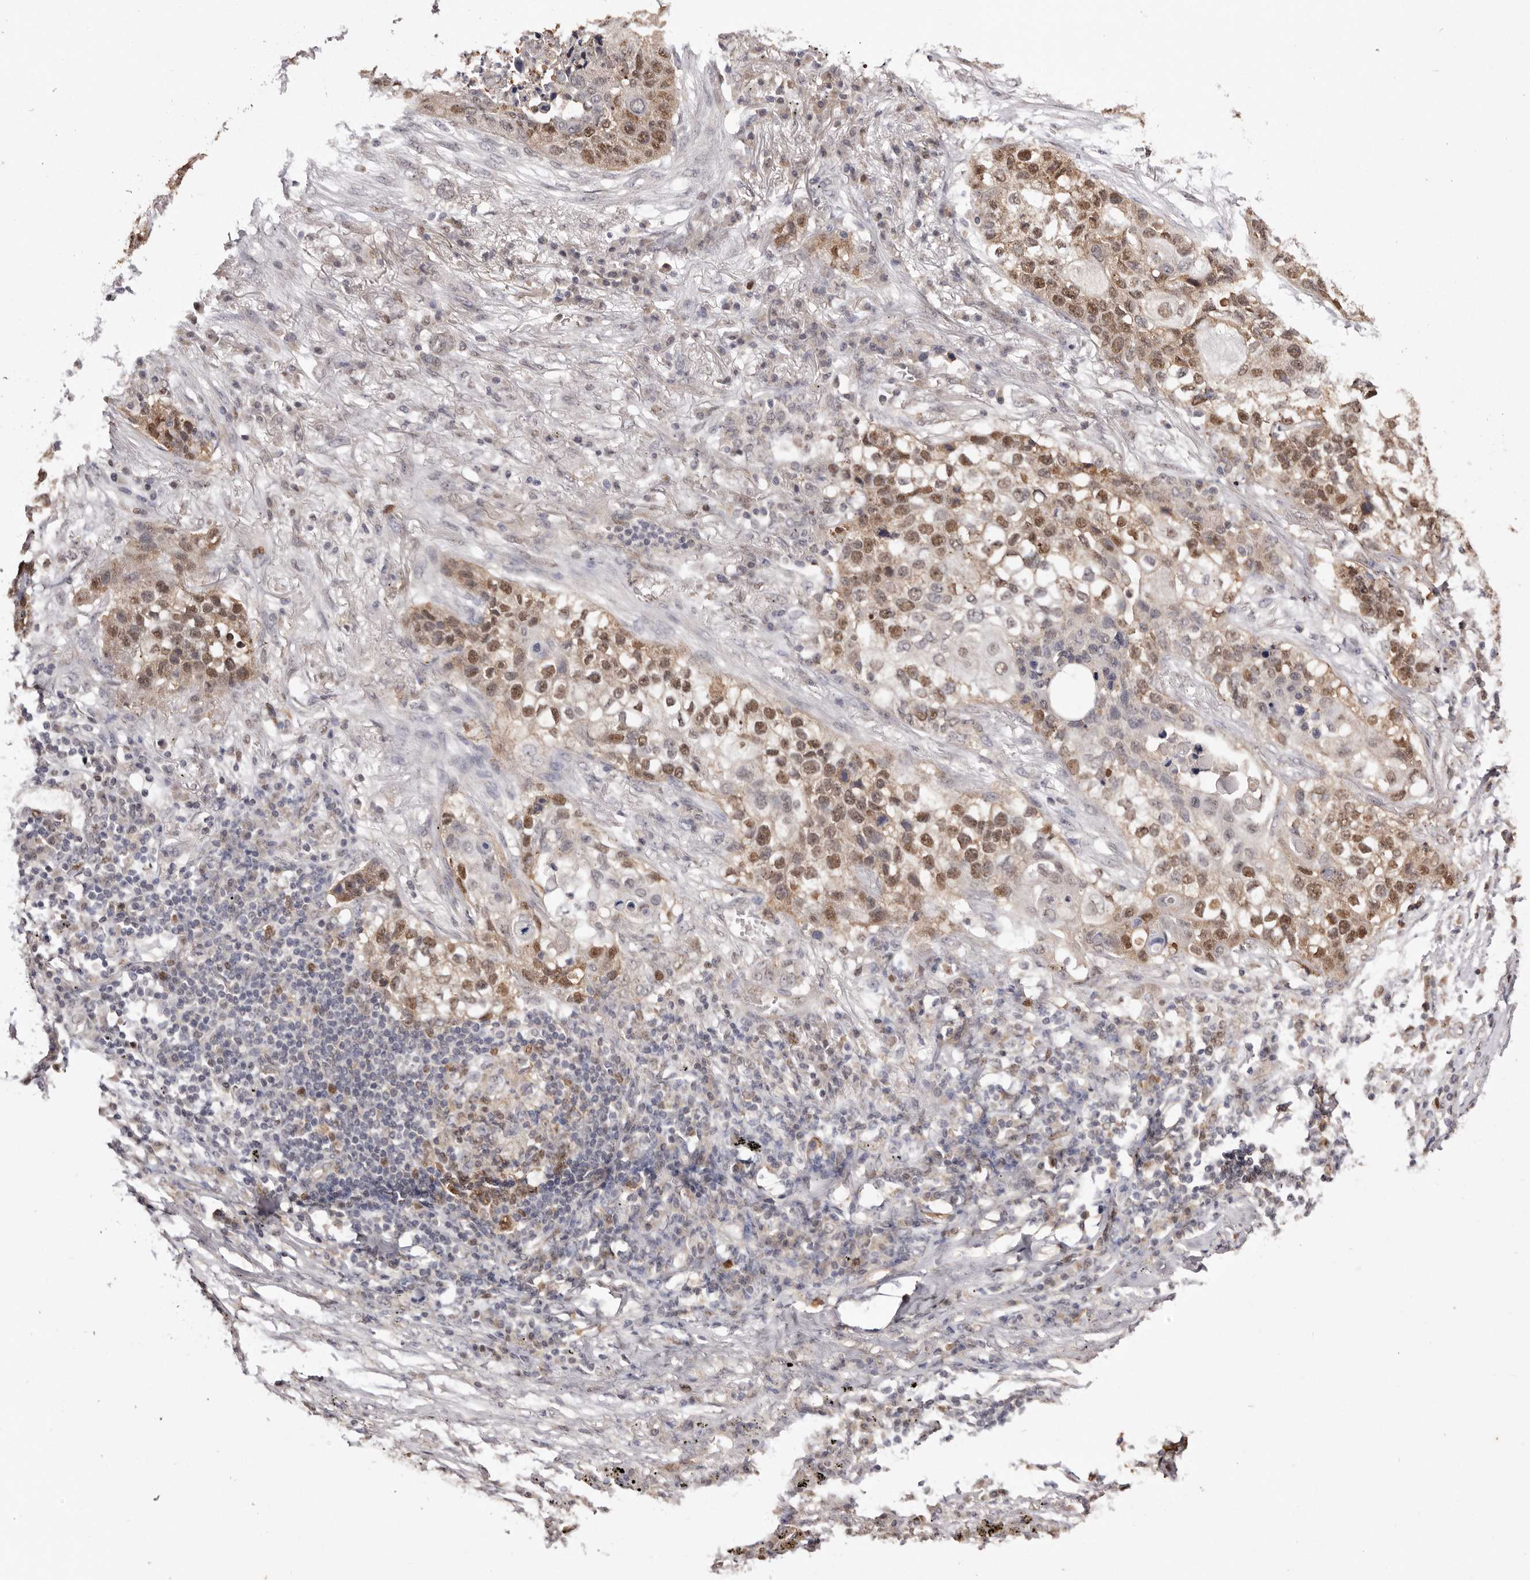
{"staining": {"intensity": "moderate", "quantity": ">75%", "location": "cytoplasmic/membranous,nuclear"}, "tissue": "lung cancer", "cell_type": "Tumor cells", "image_type": "cancer", "snomed": [{"axis": "morphology", "description": "Squamous cell carcinoma, NOS"}, {"axis": "topography", "description": "Lung"}], "caption": "About >75% of tumor cells in squamous cell carcinoma (lung) exhibit moderate cytoplasmic/membranous and nuclear protein positivity as visualized by brown immunohistochemical staining.", "gene": "NOTCH1", "patient": {"sex": "female", "age": 63}}